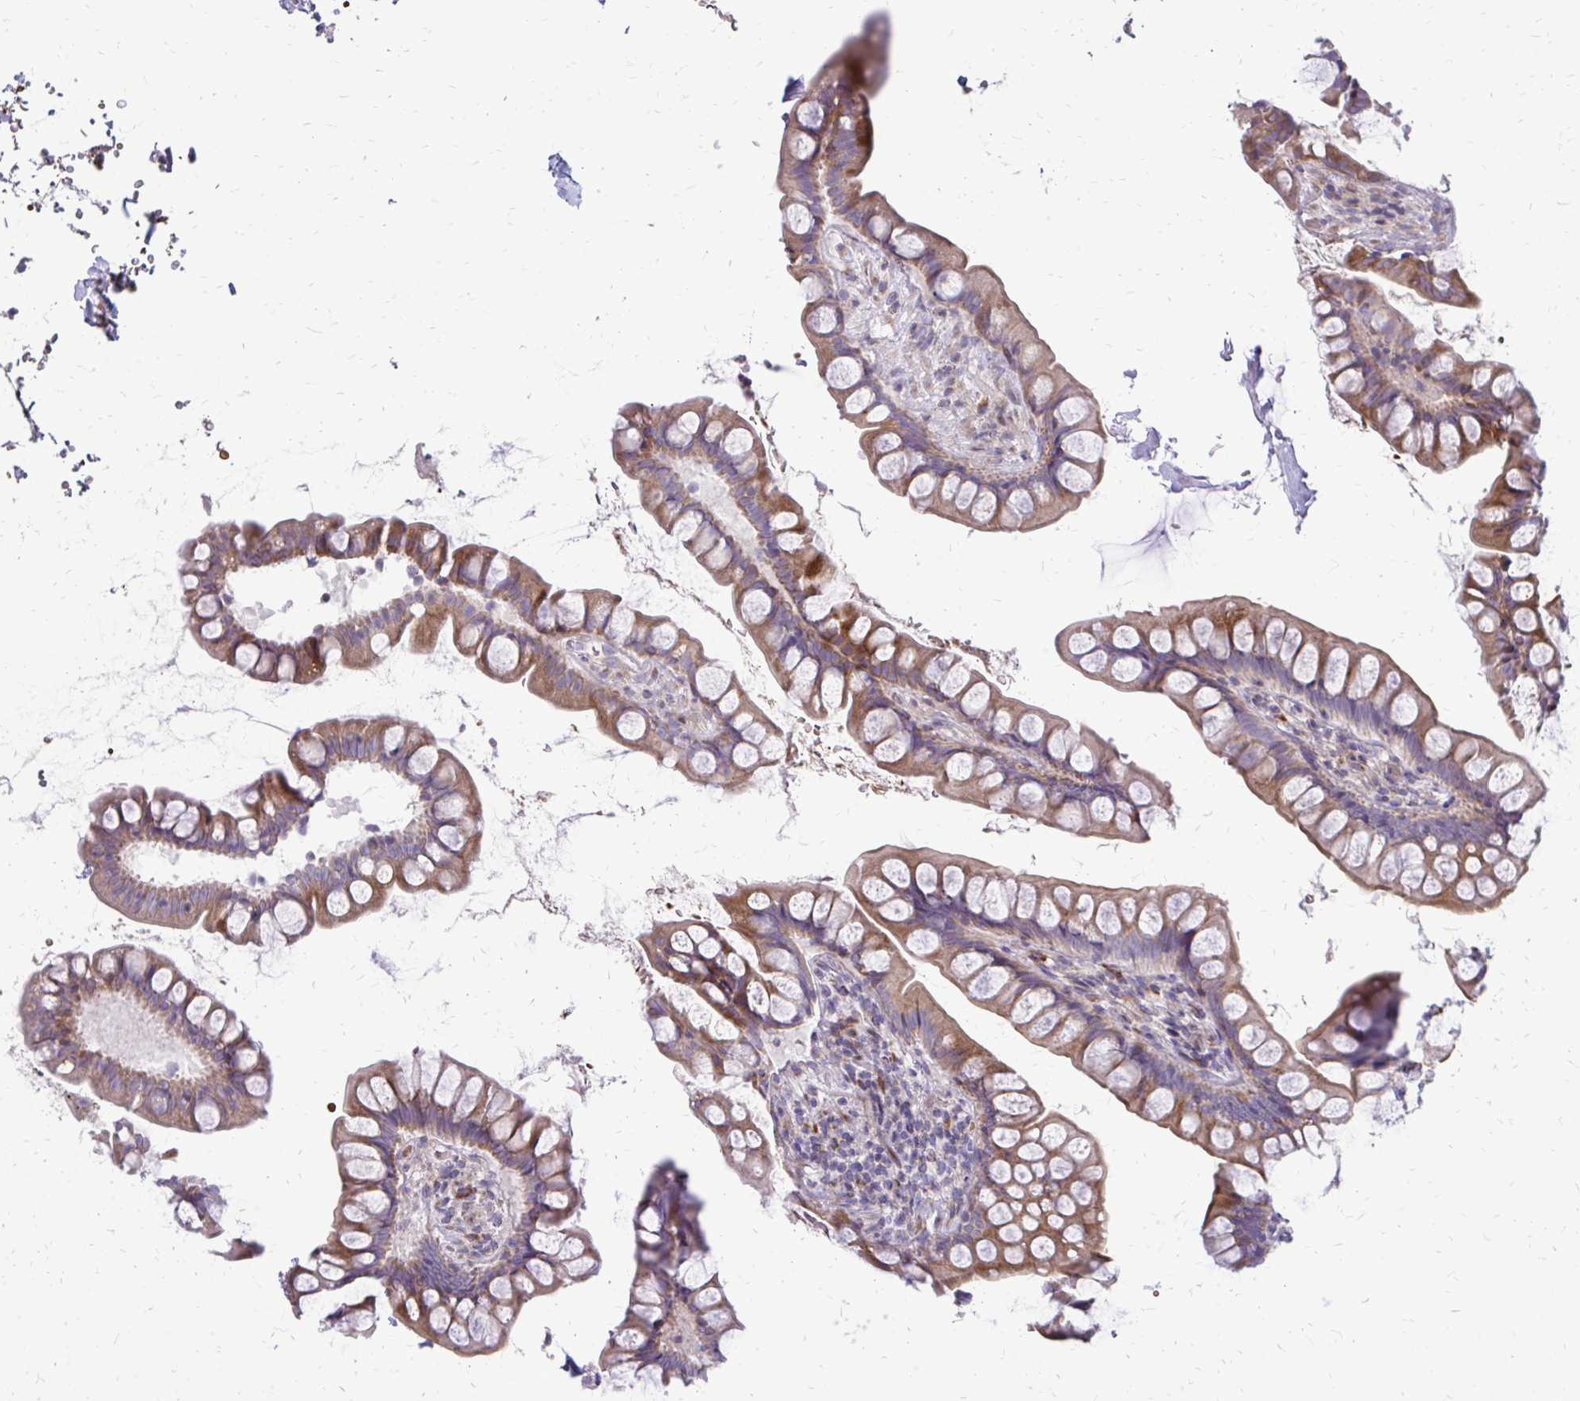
{"staining": {"intensity": "moderate", "quantity": ">75%", "location": "cytoplasmic/membranous"}, "tissue": "small intestine", "cell_type": "Glandular cells", "image_type": "normal", "snomed": [{"axis": "morphology", "description": "Normal tissue, NOS"}, {"axis": "topography", "description": "Small intestine"}], "caption": "A photomicrograph of human small intestine stained for a protein reveals moderate cytoplasmic/membranous brown staining in glandular cells. The staining was performed using DAB (3,3'-diaminobenzidine), with brown indicating positive protein expression. Nuclei are stained blue with hematoxylin.", "gene": "FUNDC2", "patient": {"sex": "male", "age": 70}}